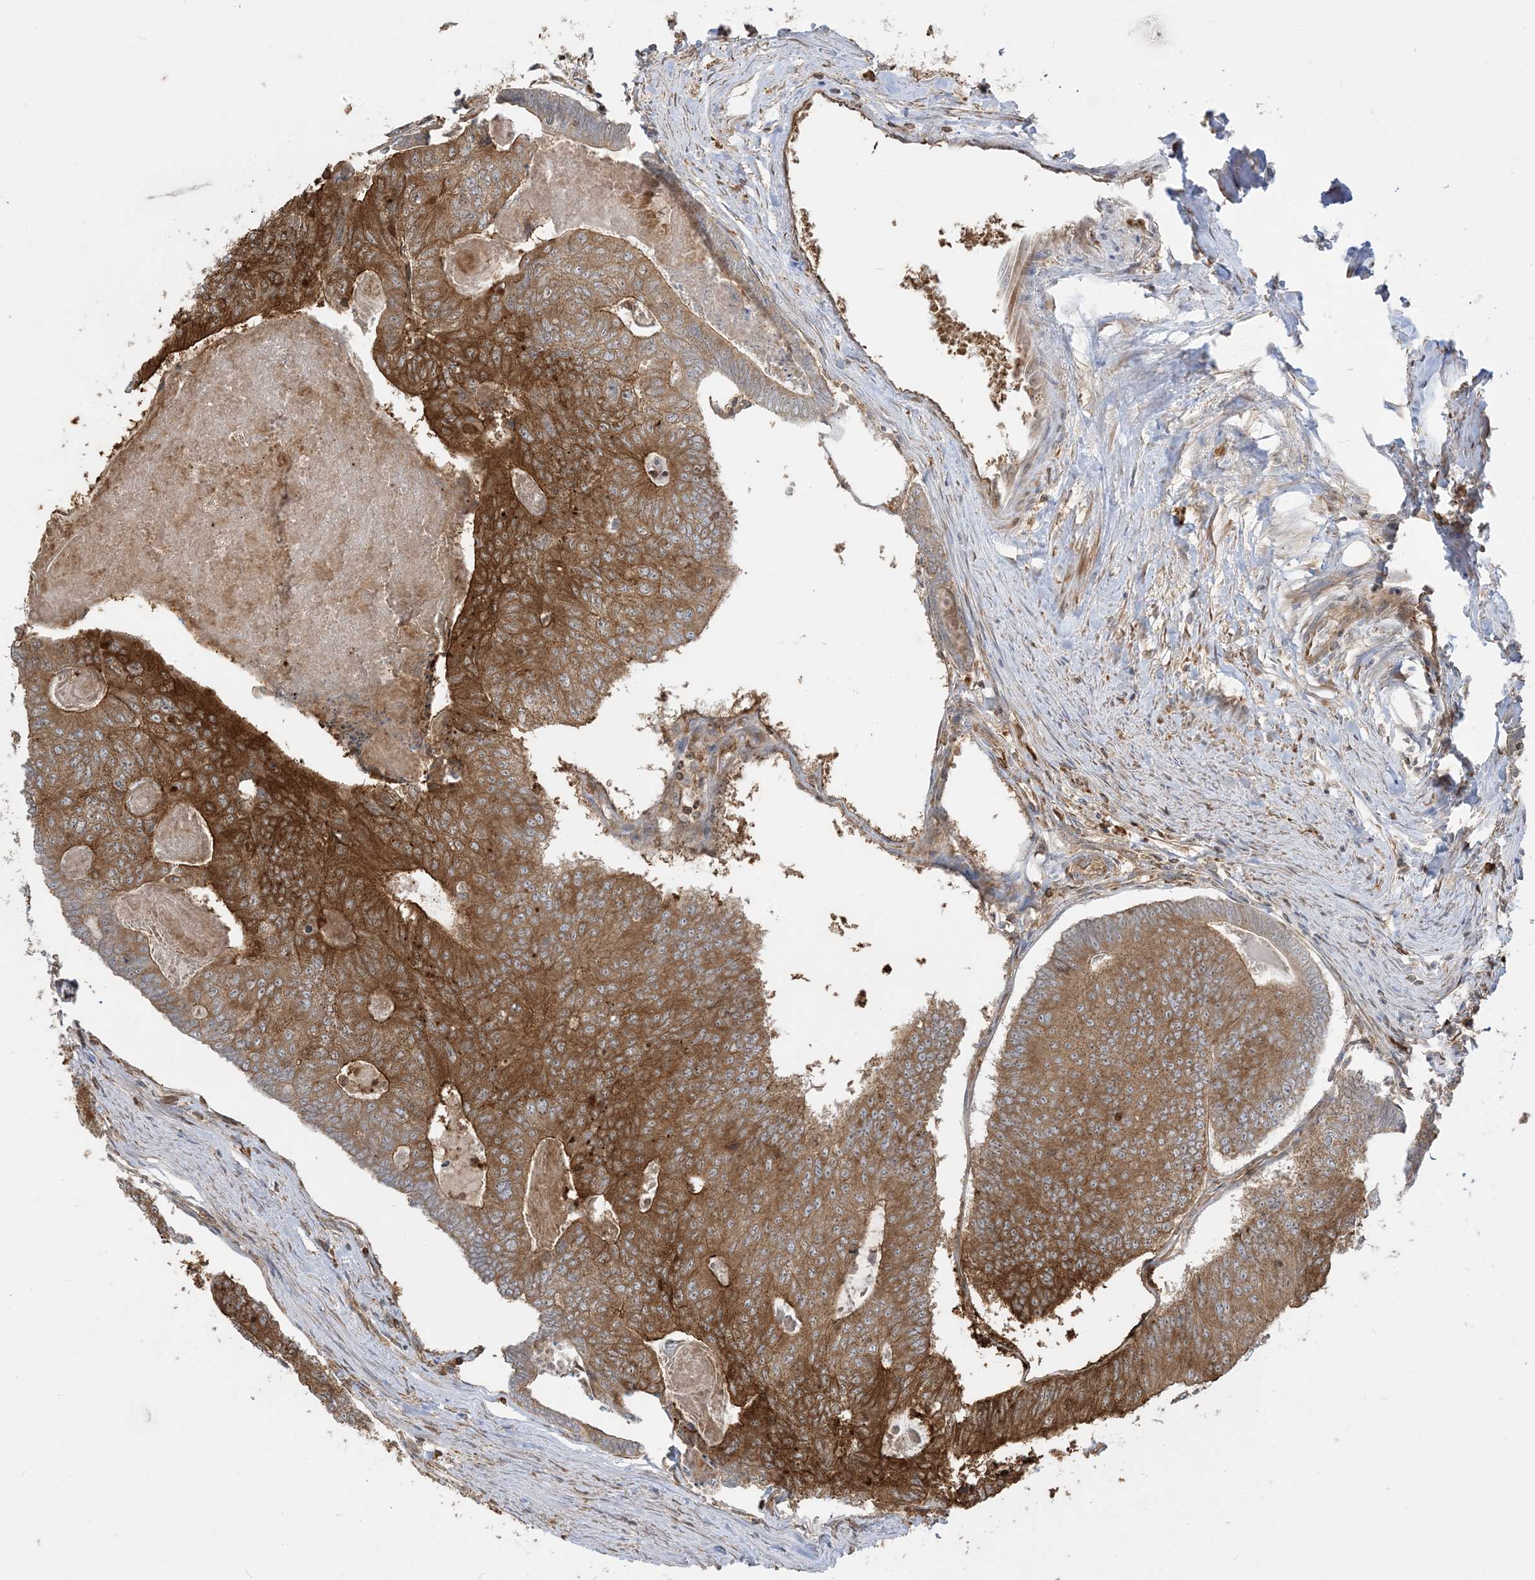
{"staining": {"intensity": "strong", "quantity": ">75%", "location": "cytoplasmic/membranous"}, "tissue": "colorectal cancer", "cell_type": "Tumor cells", "image_type": "cancer", "snomed": [{"axis": "morphology", "description": "Adenocarcinoma, NOS"}, {"axis": "topography", "description": "Colon"}], "caption": "Colorectal cancer stained for a protein (brown) shows strong cytoplasmic/membranous positive staining in approximately >75% of tumor cells.", "gene": "SRP72", "patient": {"sex": "female", "age": 67}}